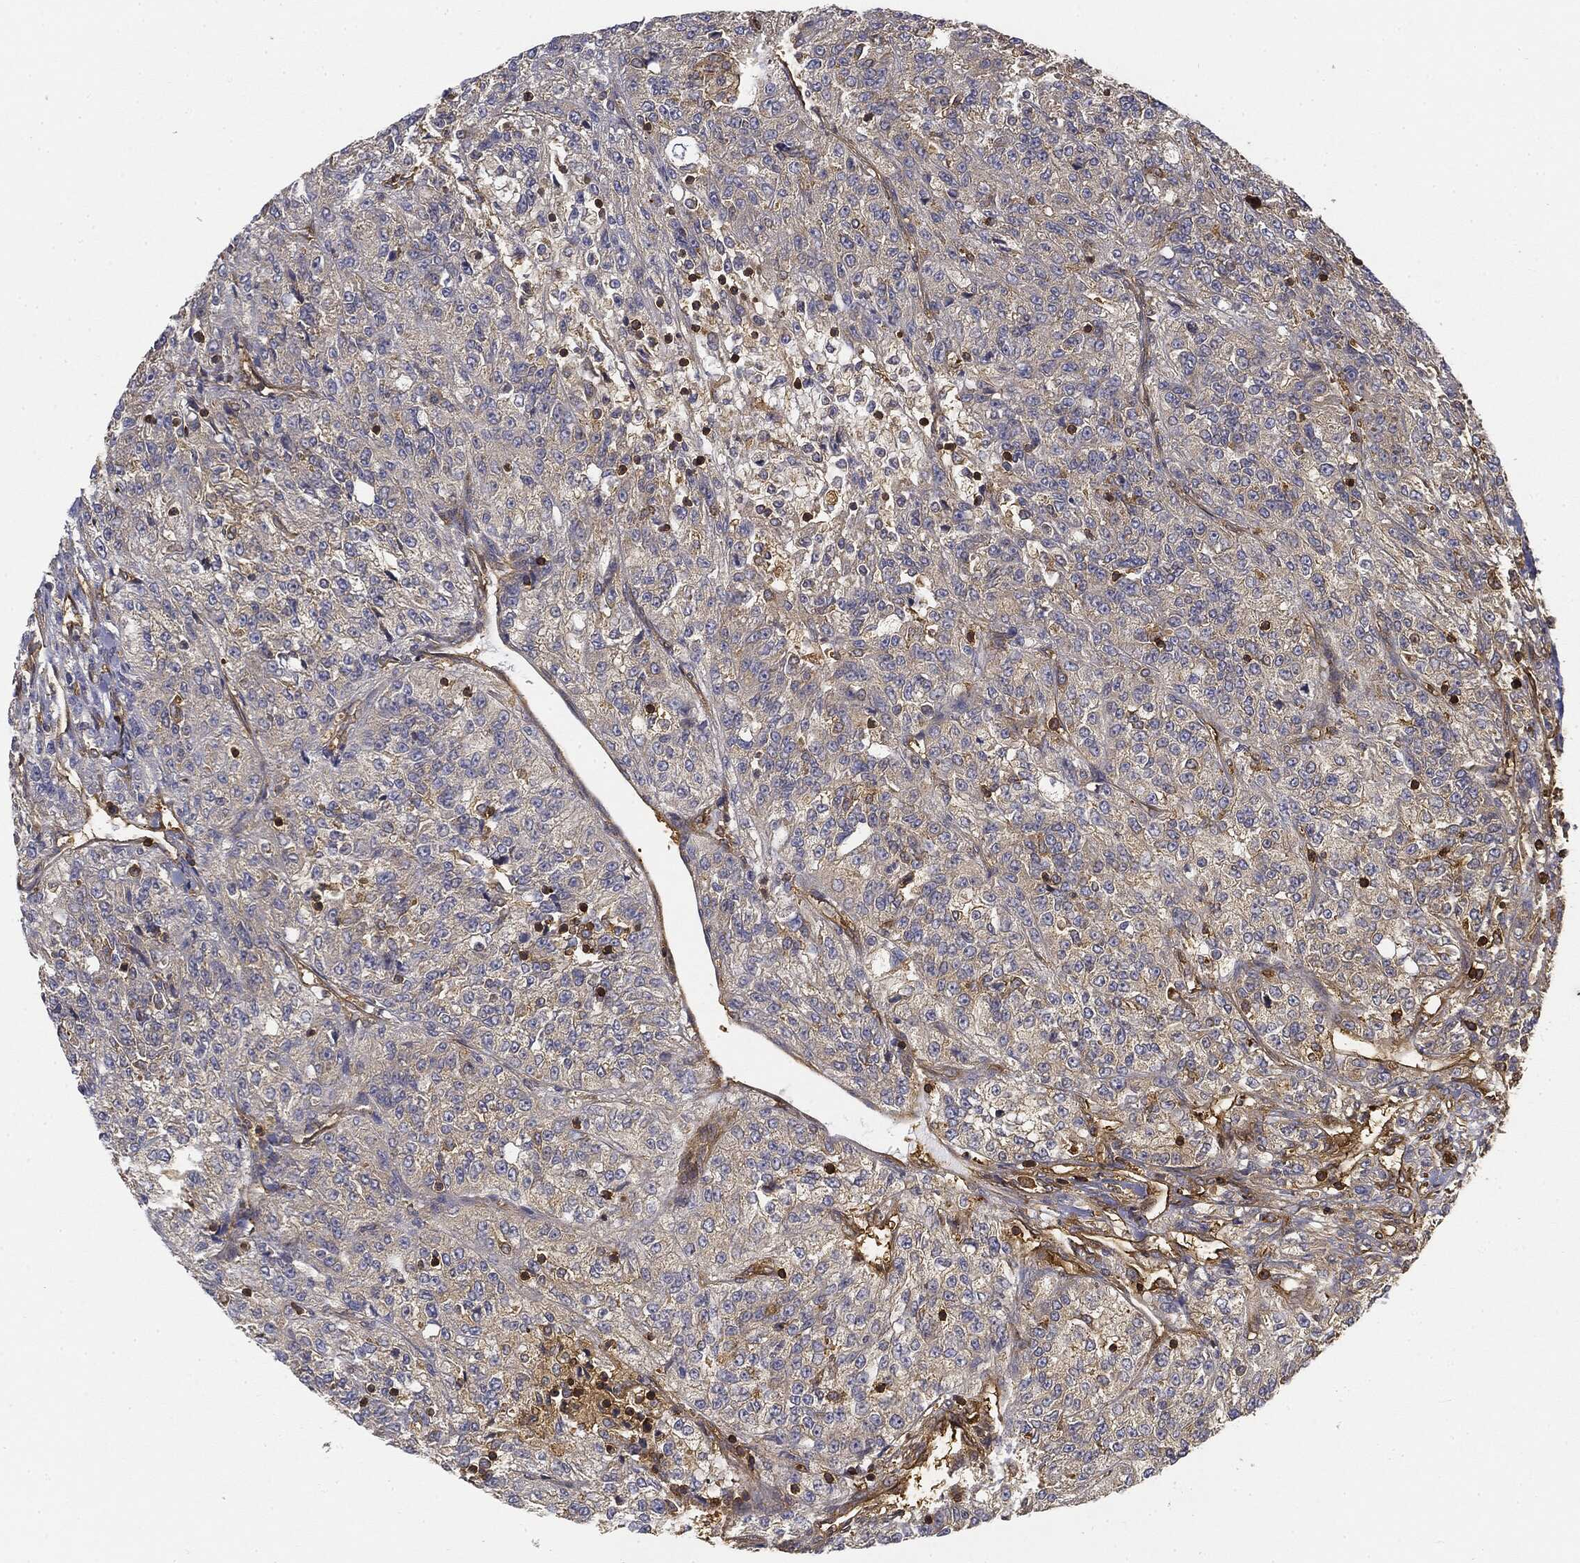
{"staining": {"intensity": "negative", "quantity": "none", "location": "none"}, "tissue": "renal cancer", "cell_type": "Tumor cells", "image_type": "cancer", "snomed": [{"axis": "morphology", "description": "Adenocarcinoma, NOS"}, {"axis": "topography", "description": "Kidney"}], "caption": "The micrograph shows no significant positivity in tumor cells of adenocarcinoma (renal).", "gene": "WDR1", "patient": {"sex": "female", "age": 63}}